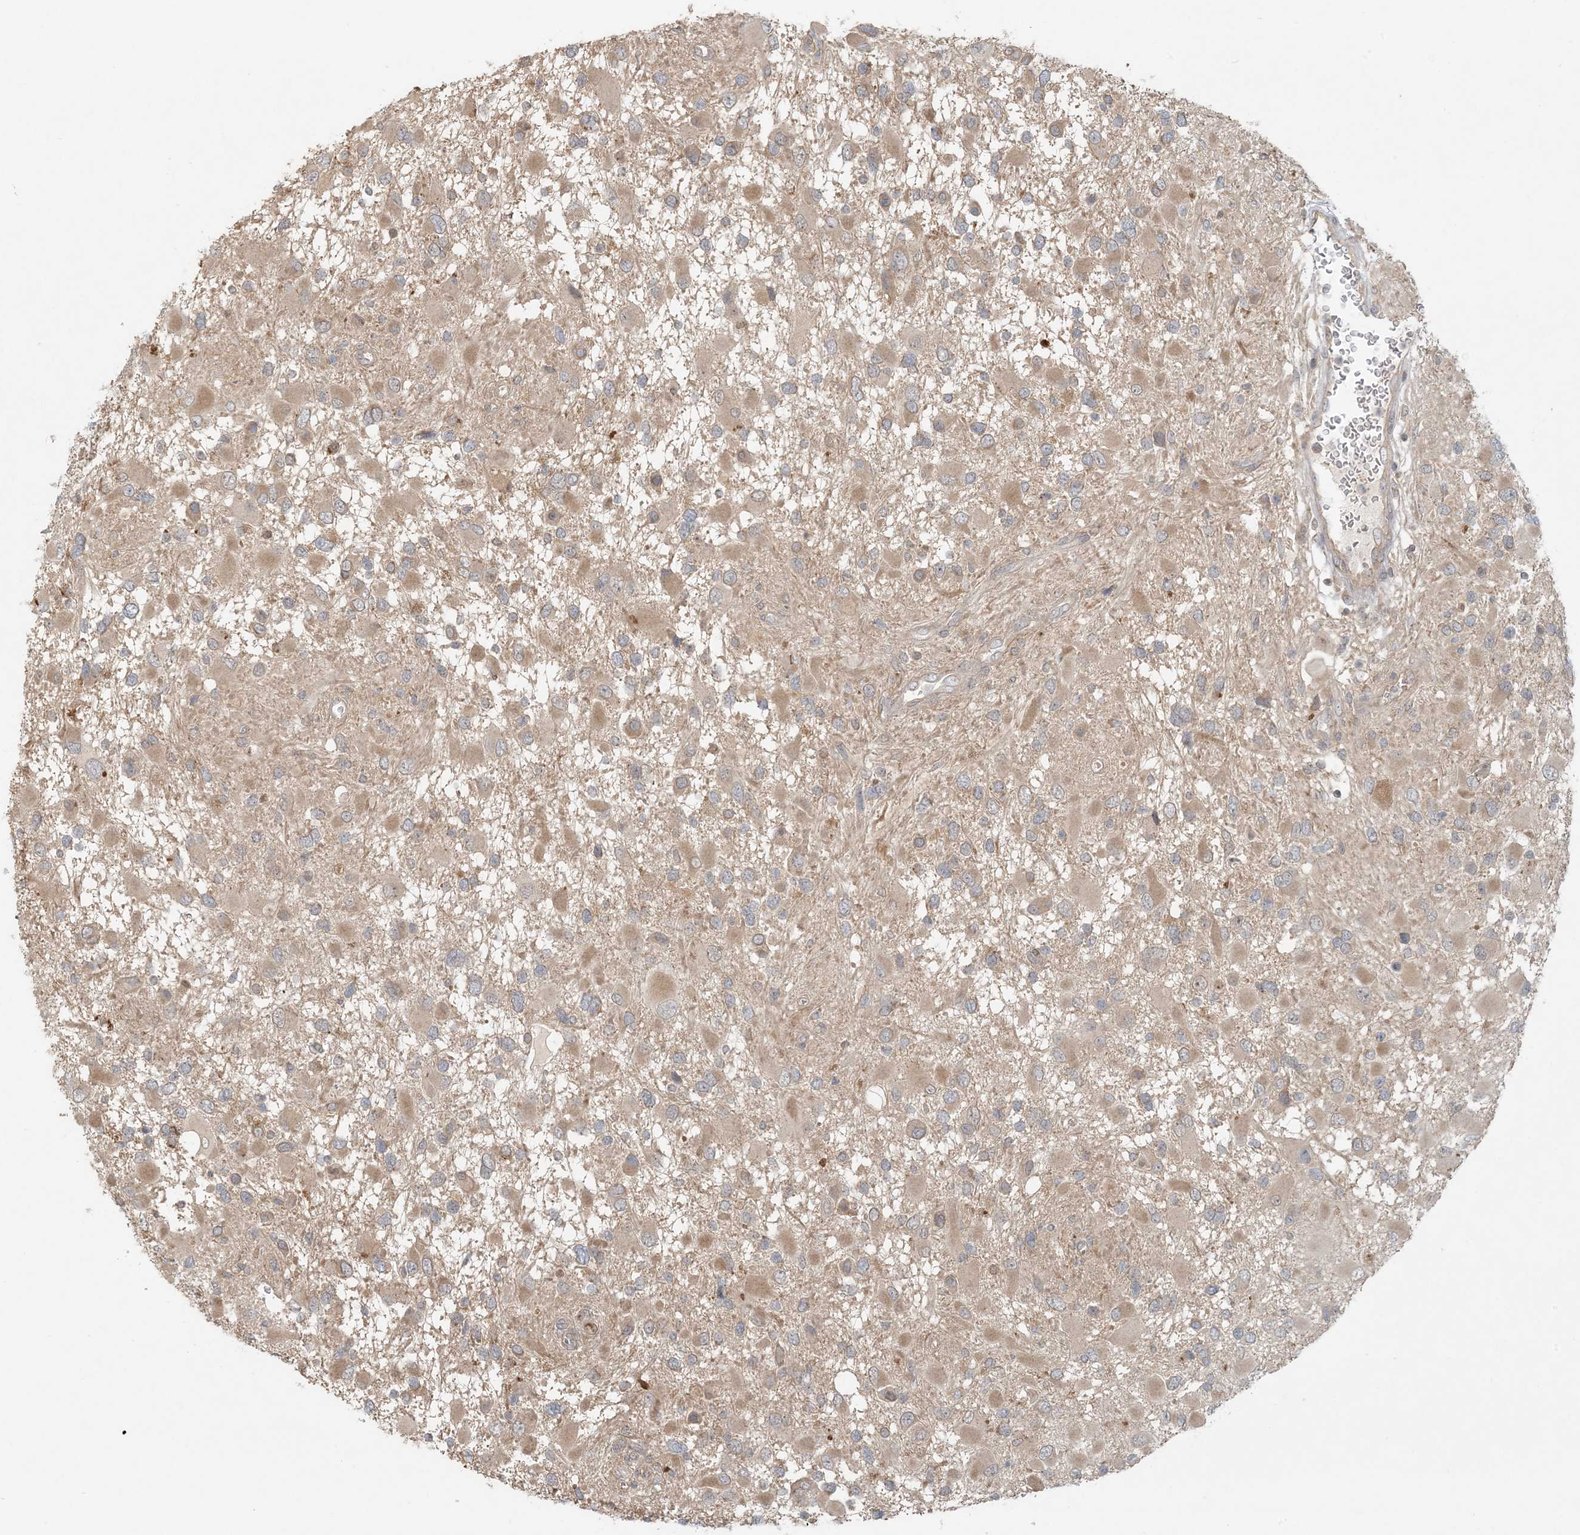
{"staining": {"intensity": "weak", "quantity": "25%-75%", "location": "cytoplasmic/membranous"}, "tissue": "glioma", "cell_type": "Tumor cells", "image_type": "cancer", "snomed": [{"axis": "morphology", "description": "Glioma, malignant, High grade"}, {"axis": "topography", "description": "Brain"}], "caption": "The immunohistochemical stain highlights weak cytoplasmic/membranous positivity in tumor cells of malignant glioma (high-grade) tissue.", "gene": "OBI1", "patient": {"sex": "male", "age": 53}}